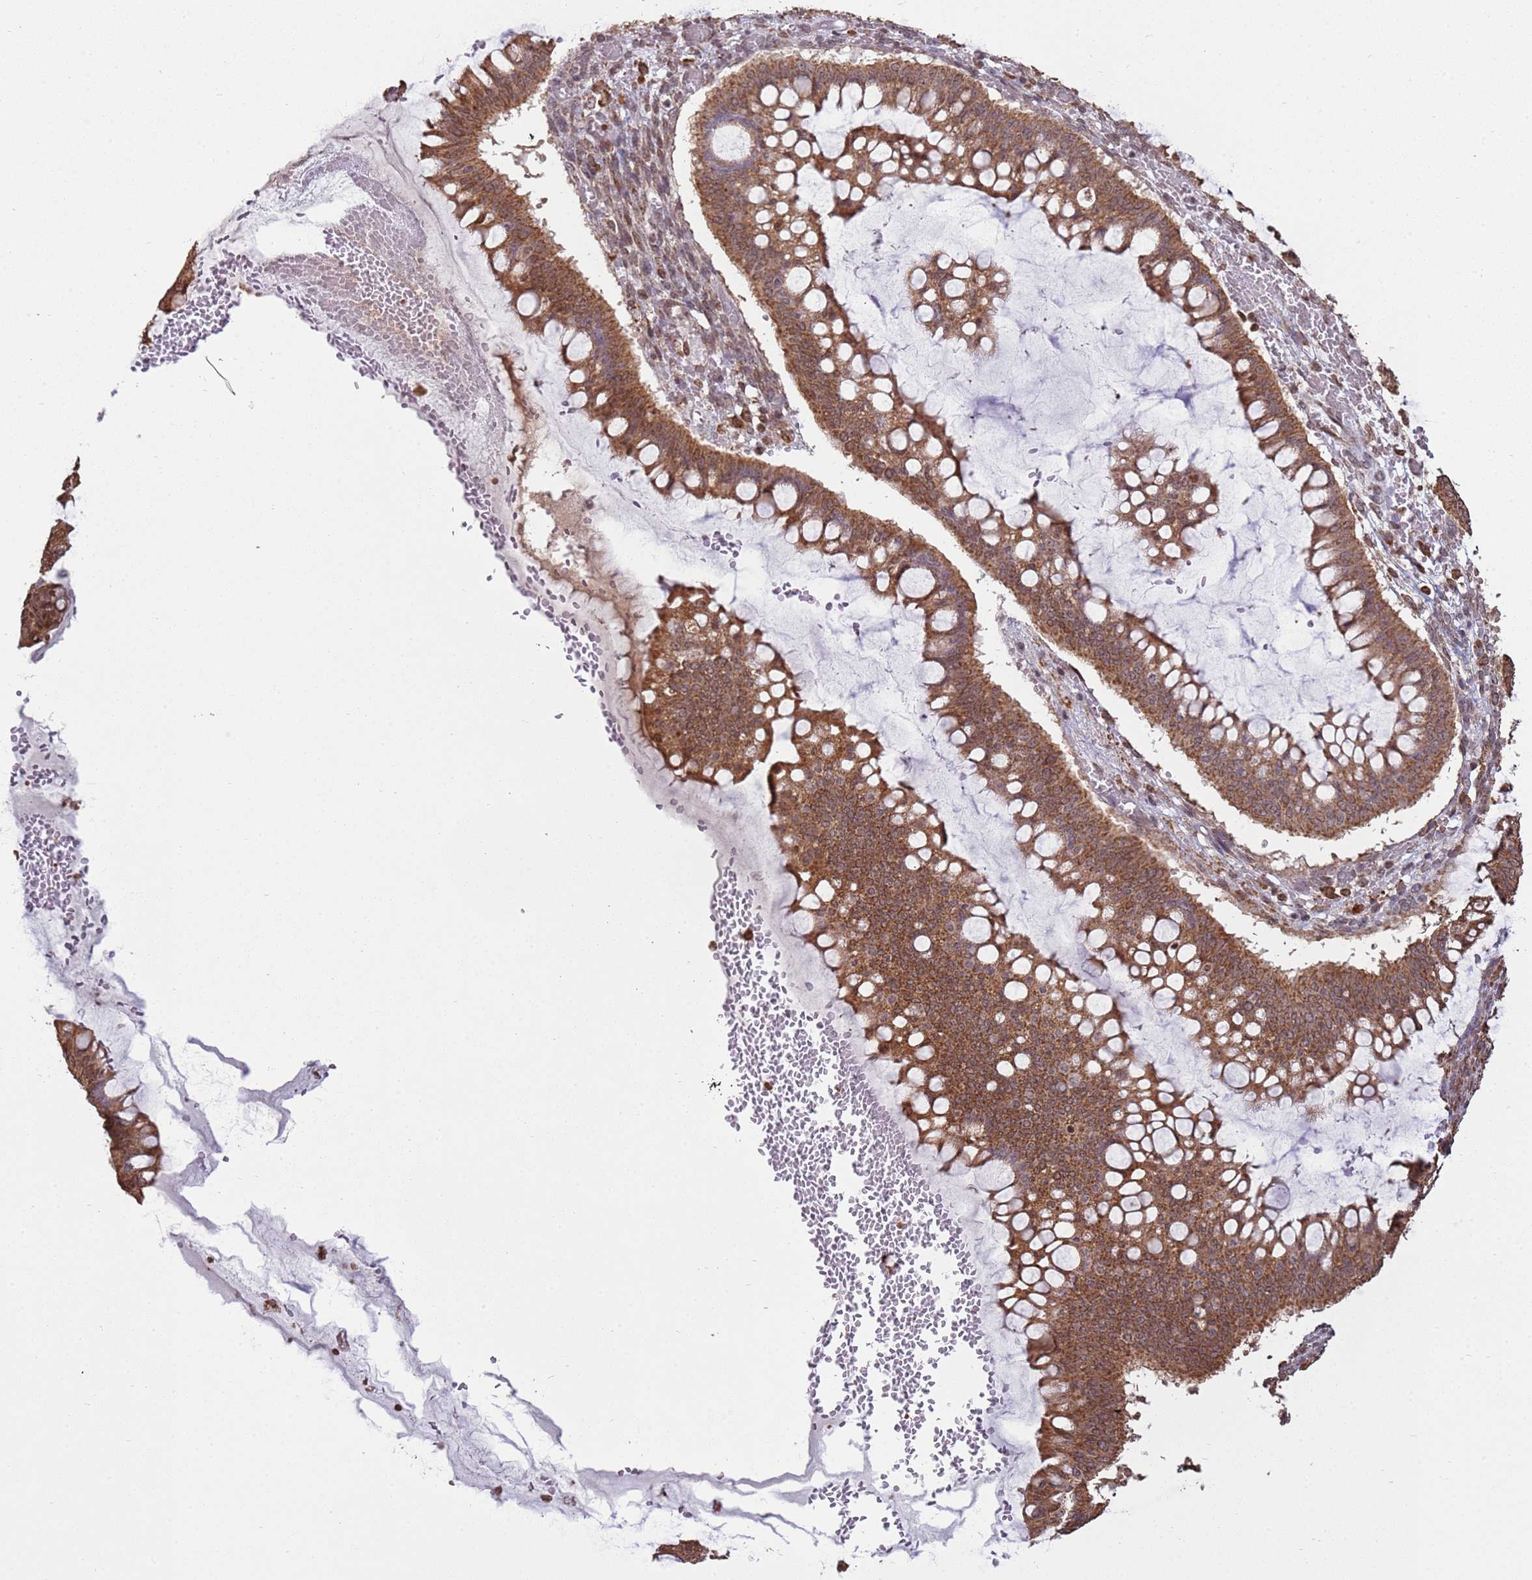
{"staining": {"intensity": "moderate", "quantity": ">75%", "location": "cytoplasmic/membranous"}, "tissue": "ovarian cancer", "cell_type": "Tumor cells", "image_type": "cancer", "snomed": [{"axis": "morphology", "description": "Cystadenocarcinoma, mucinous, NOS"}, {"axis": "topography", "description": "Ovary"}], "caption": "Immunohistochemistry image of neoplastic tissue: human ovarian cancer (mucinous cystadenocarcinoma) stained using immunohistochemistry (IHC) demonstrates medium levels of moderate protein expression localized specifically in the cytoplasmic/membranous of tumor cells, appearing as a cytoplasmic/membranous brown color.", "gene": "SCAF1", "patient": {"sex": "female", "age": 73}}